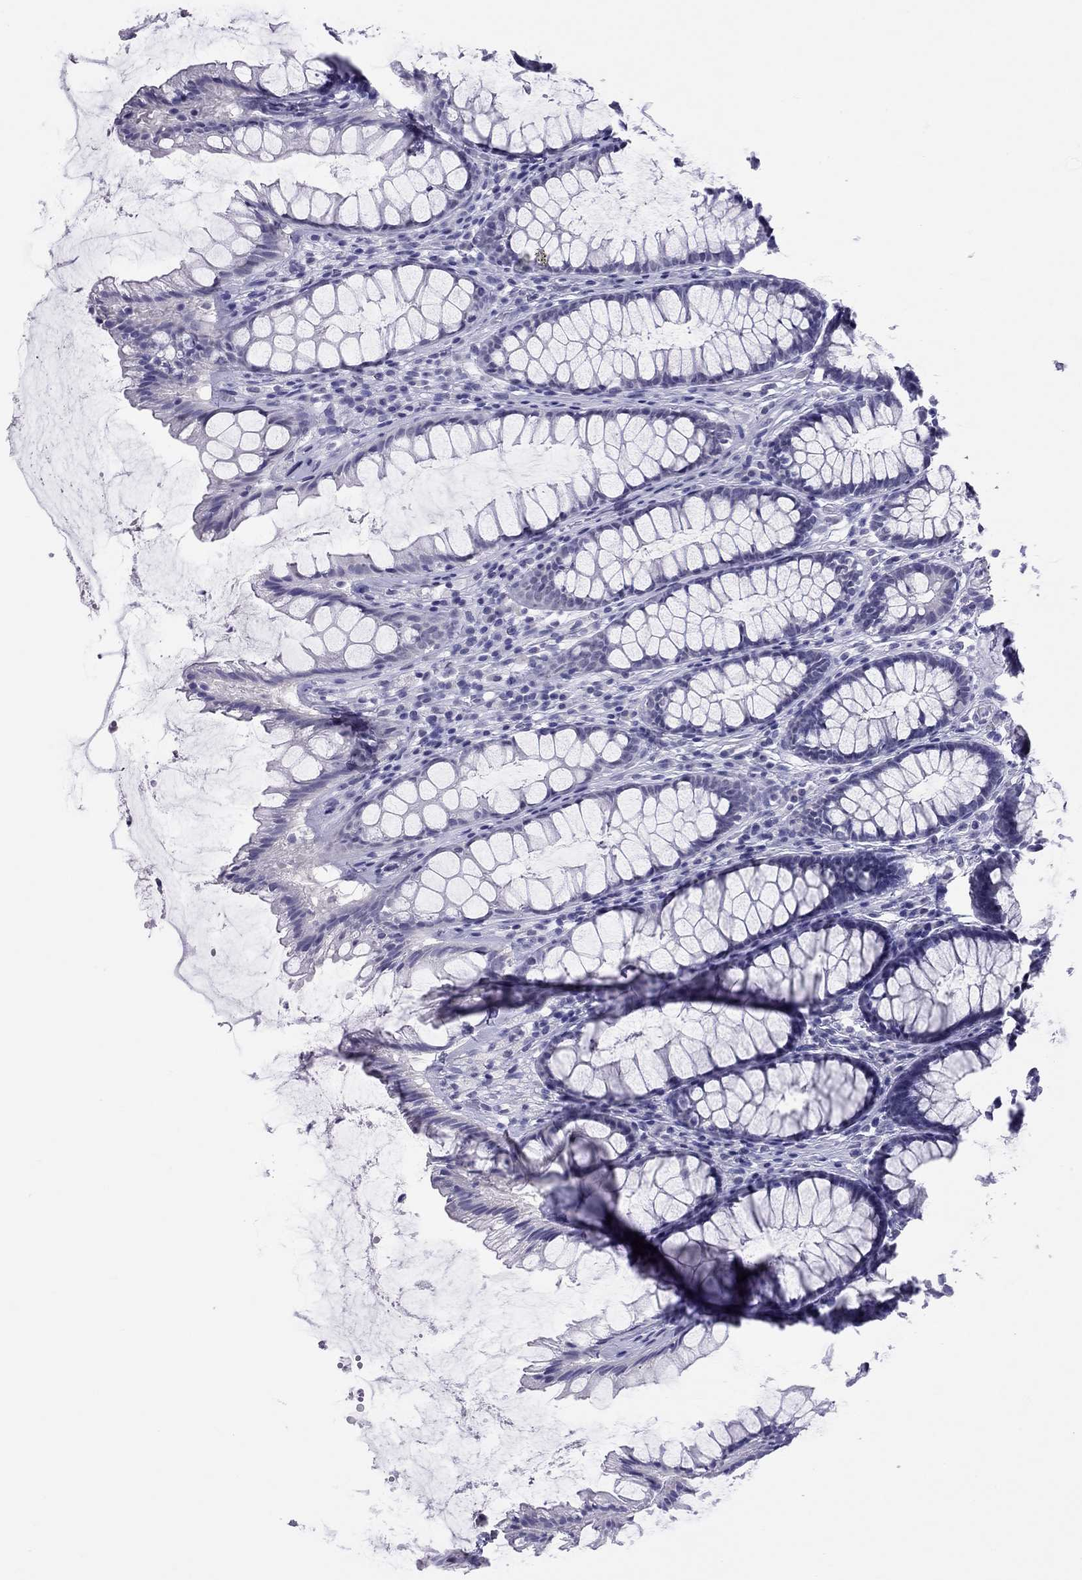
{"staining": {"intensity": "negative", "quantity": "none", "location": "none"}, "tissue": "rectum", "cell_type": "Glandular cells", "image_type": "normal", "snomed": [{"axis": "morphology", "description": "Normal tissue, NOS"}, {"axis": "topography", "description": "Rectum"}], "caption": "Immunohistochemical staining of normal human rectum reveals no significant positivity in glandular cells.", "gene": "LYAR", "patient": {"sex": "male", "age": 72}}